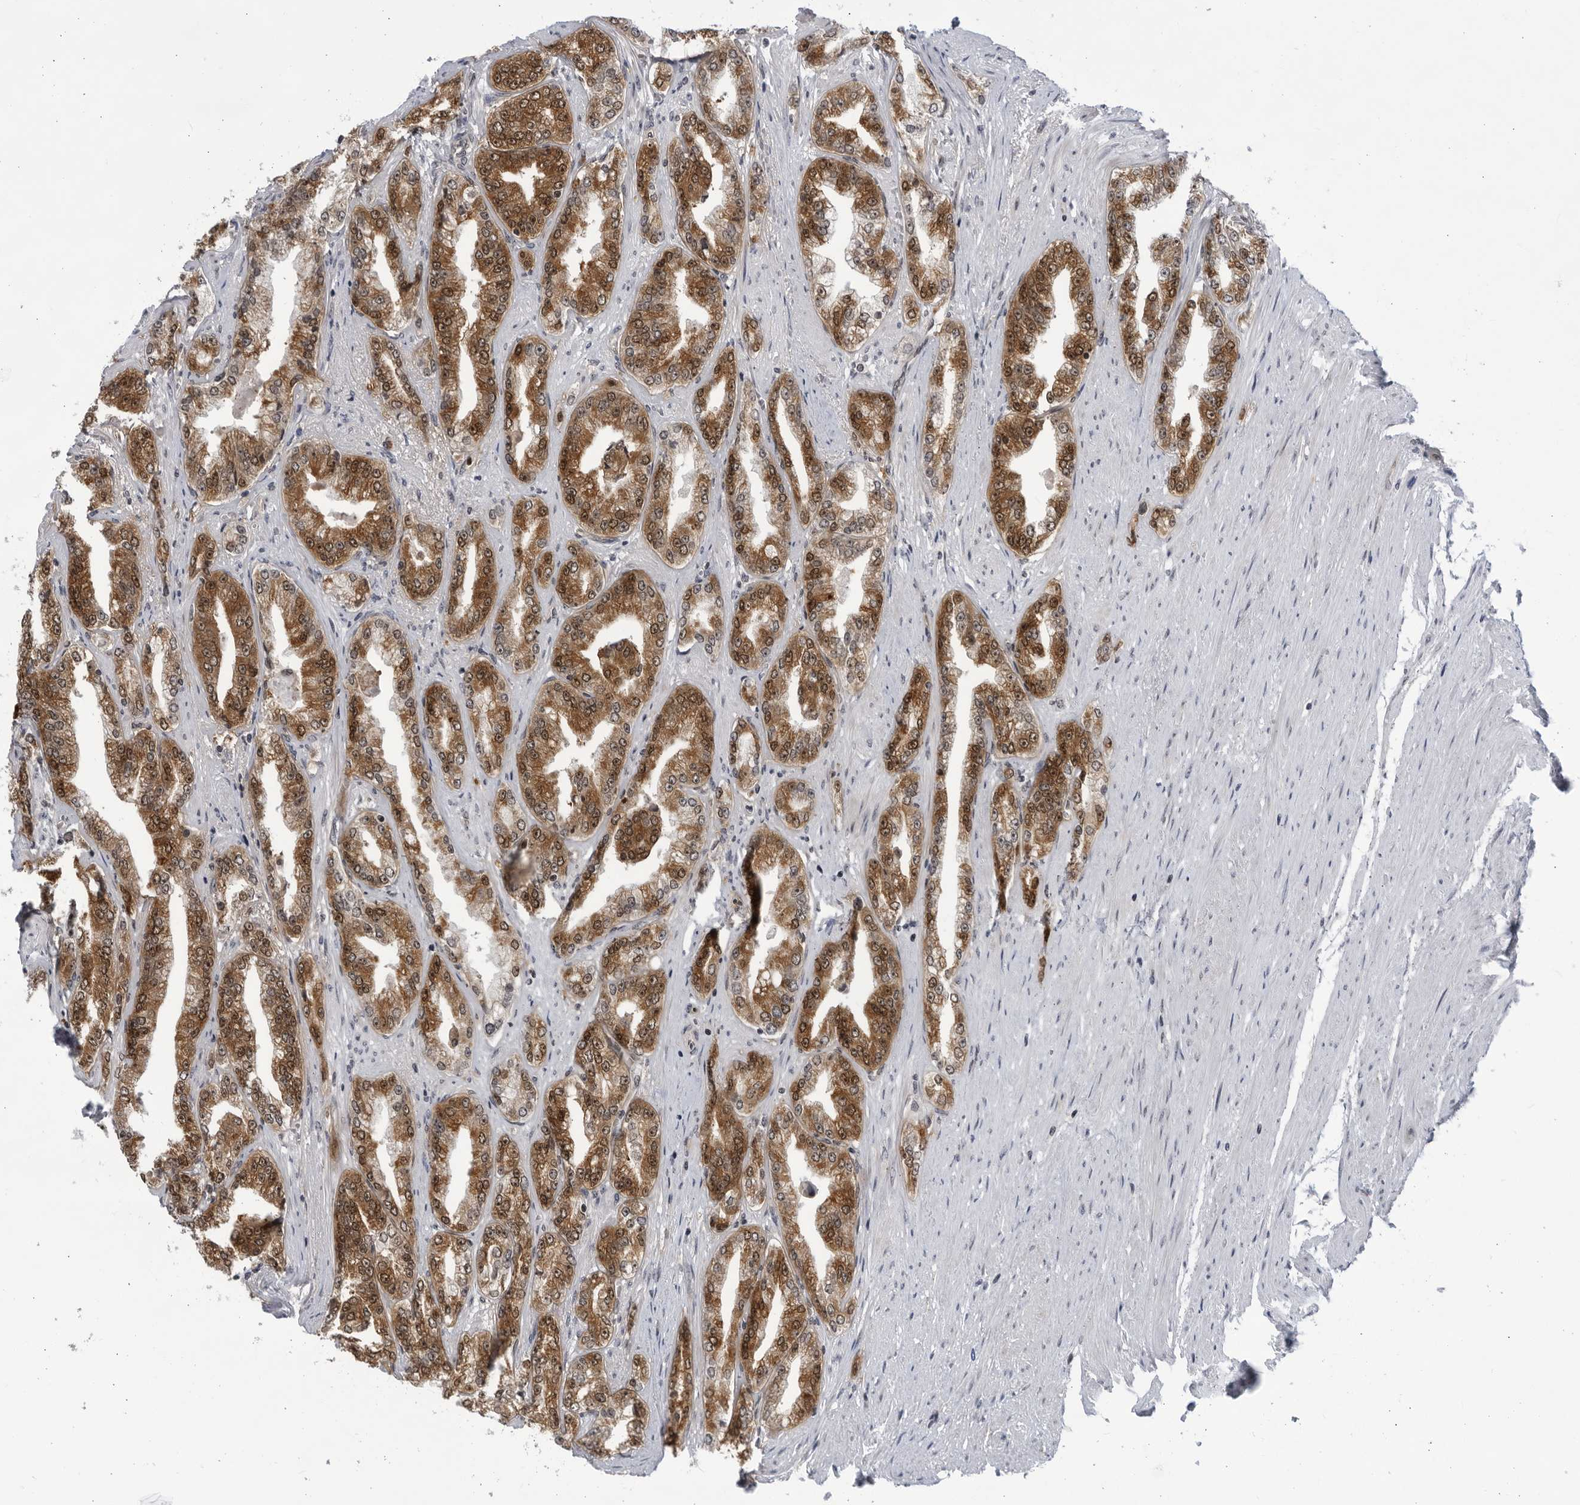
{"staining": {"intensity": "moderate", "quantity": ">75%", "location": "cytoplasmic/membranous,nuclear"}, "tissue": "prostate cancer", "cell_type": "Tumor cells", "image_type": "cancer", "snomed": [{"axis": "morphology", "description": "Adenocarcinoma, High grade"}, {"axis": "topography", "description": "Prostate"}], "caption": "Immunohistochemical staining of prostate high-grade adenocarcinoma reveals medium levels of moderate cytoplasmic/membranous and nuclear protein staining in about >75% of tumor cells.", "gene": "ITGB3BP", "patient": {"sex": "male", "age": 71}}